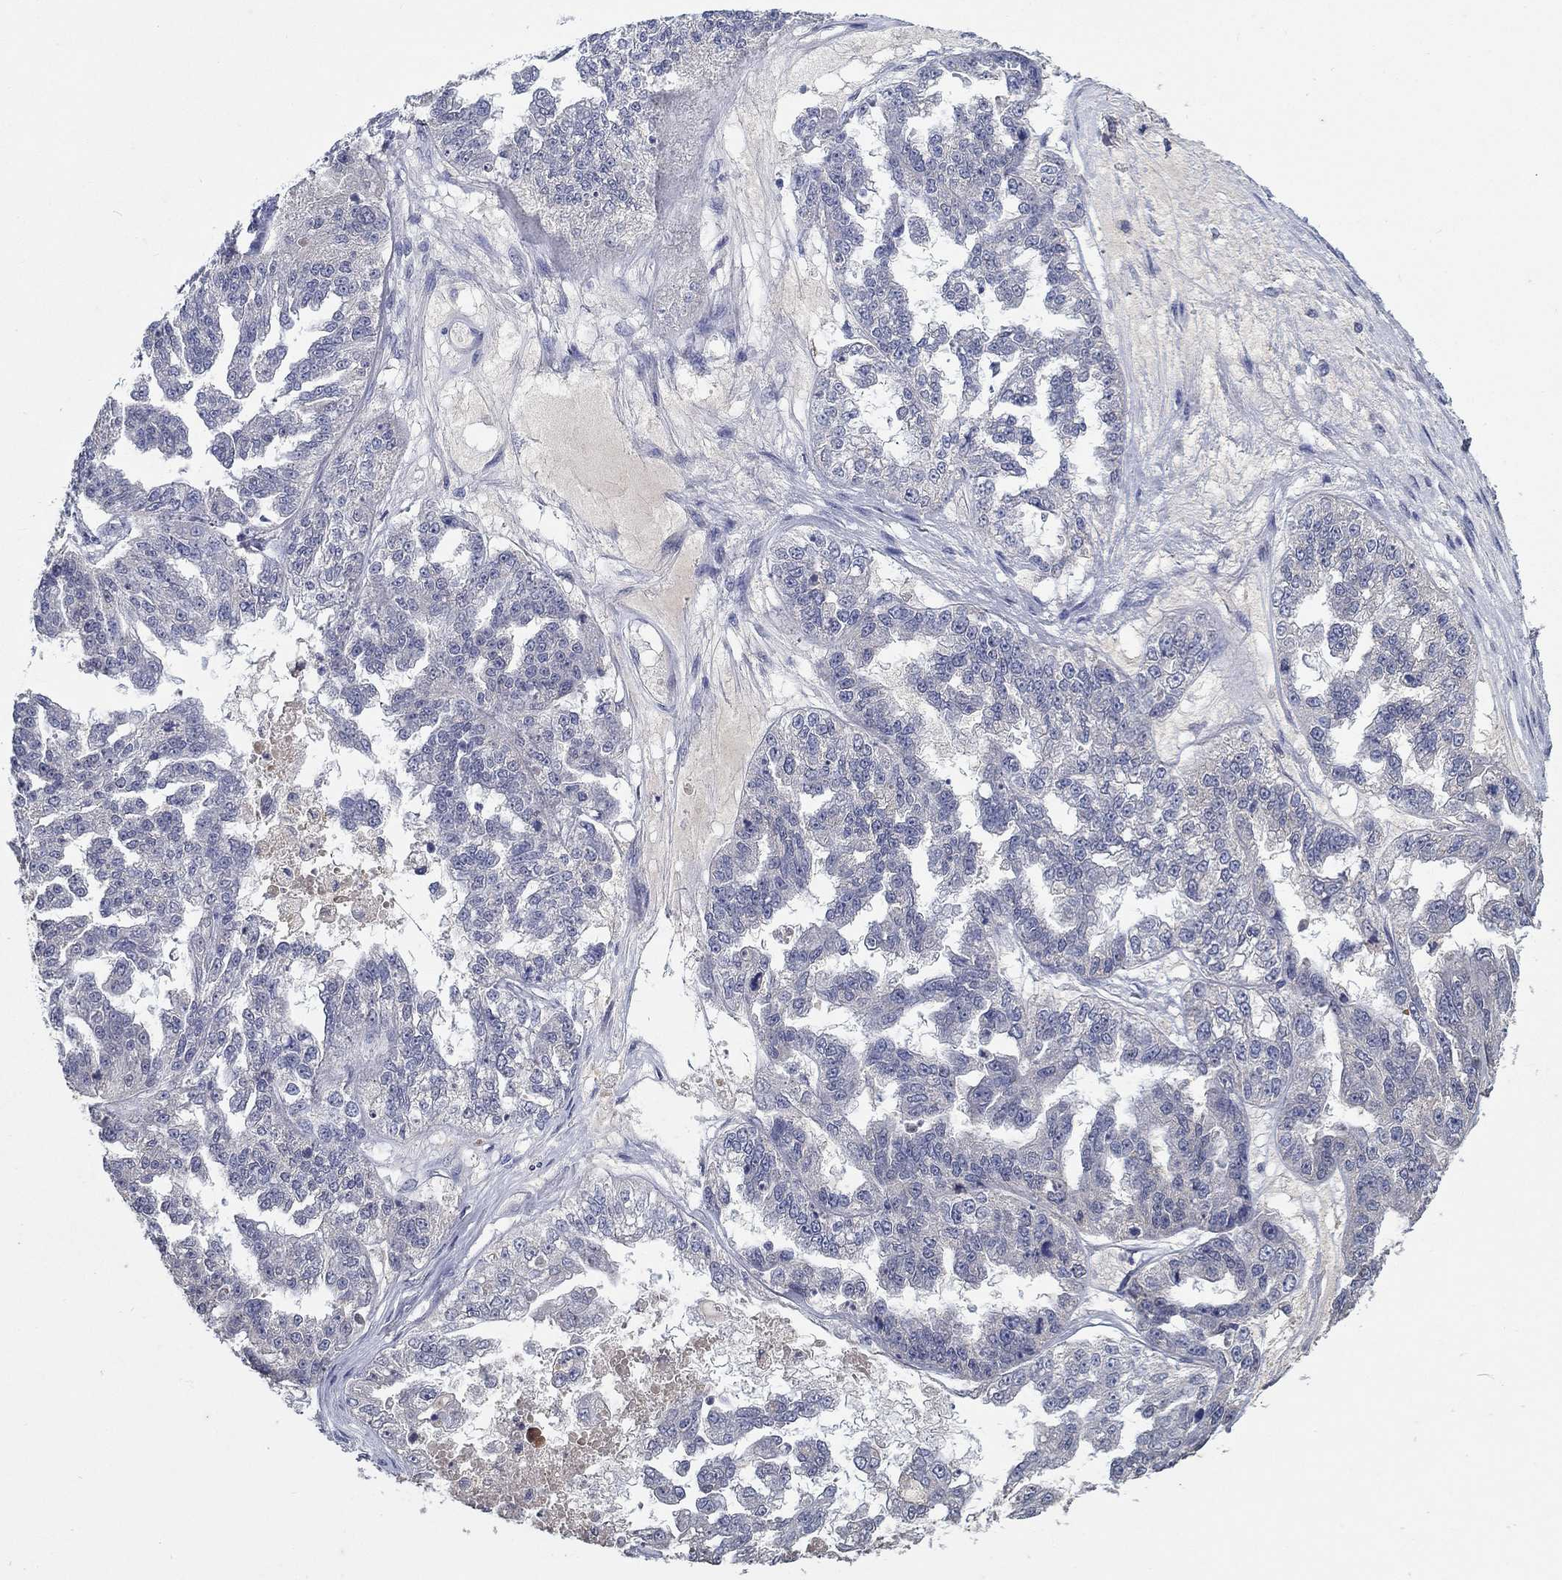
{"staining": {"intensity": "negative", "quantity": "none", "location": "none"}, "tissue": "ovarian cancer", "cell_type": "Tumor cells", "image_type": "cancer", "snomed": [{"axis": "morphology", "description": "Cystadenocarcinoma, serous, NOS"}, {"axis": "topography", "description": "Ovary"}], "caption": "Immunohistochemical staining of ovarian serous cystadenocarcinoma reveals no significant expression in tumor cells.", "gene": "PROZ", "patient": {"sex": "female", "age": 58}}